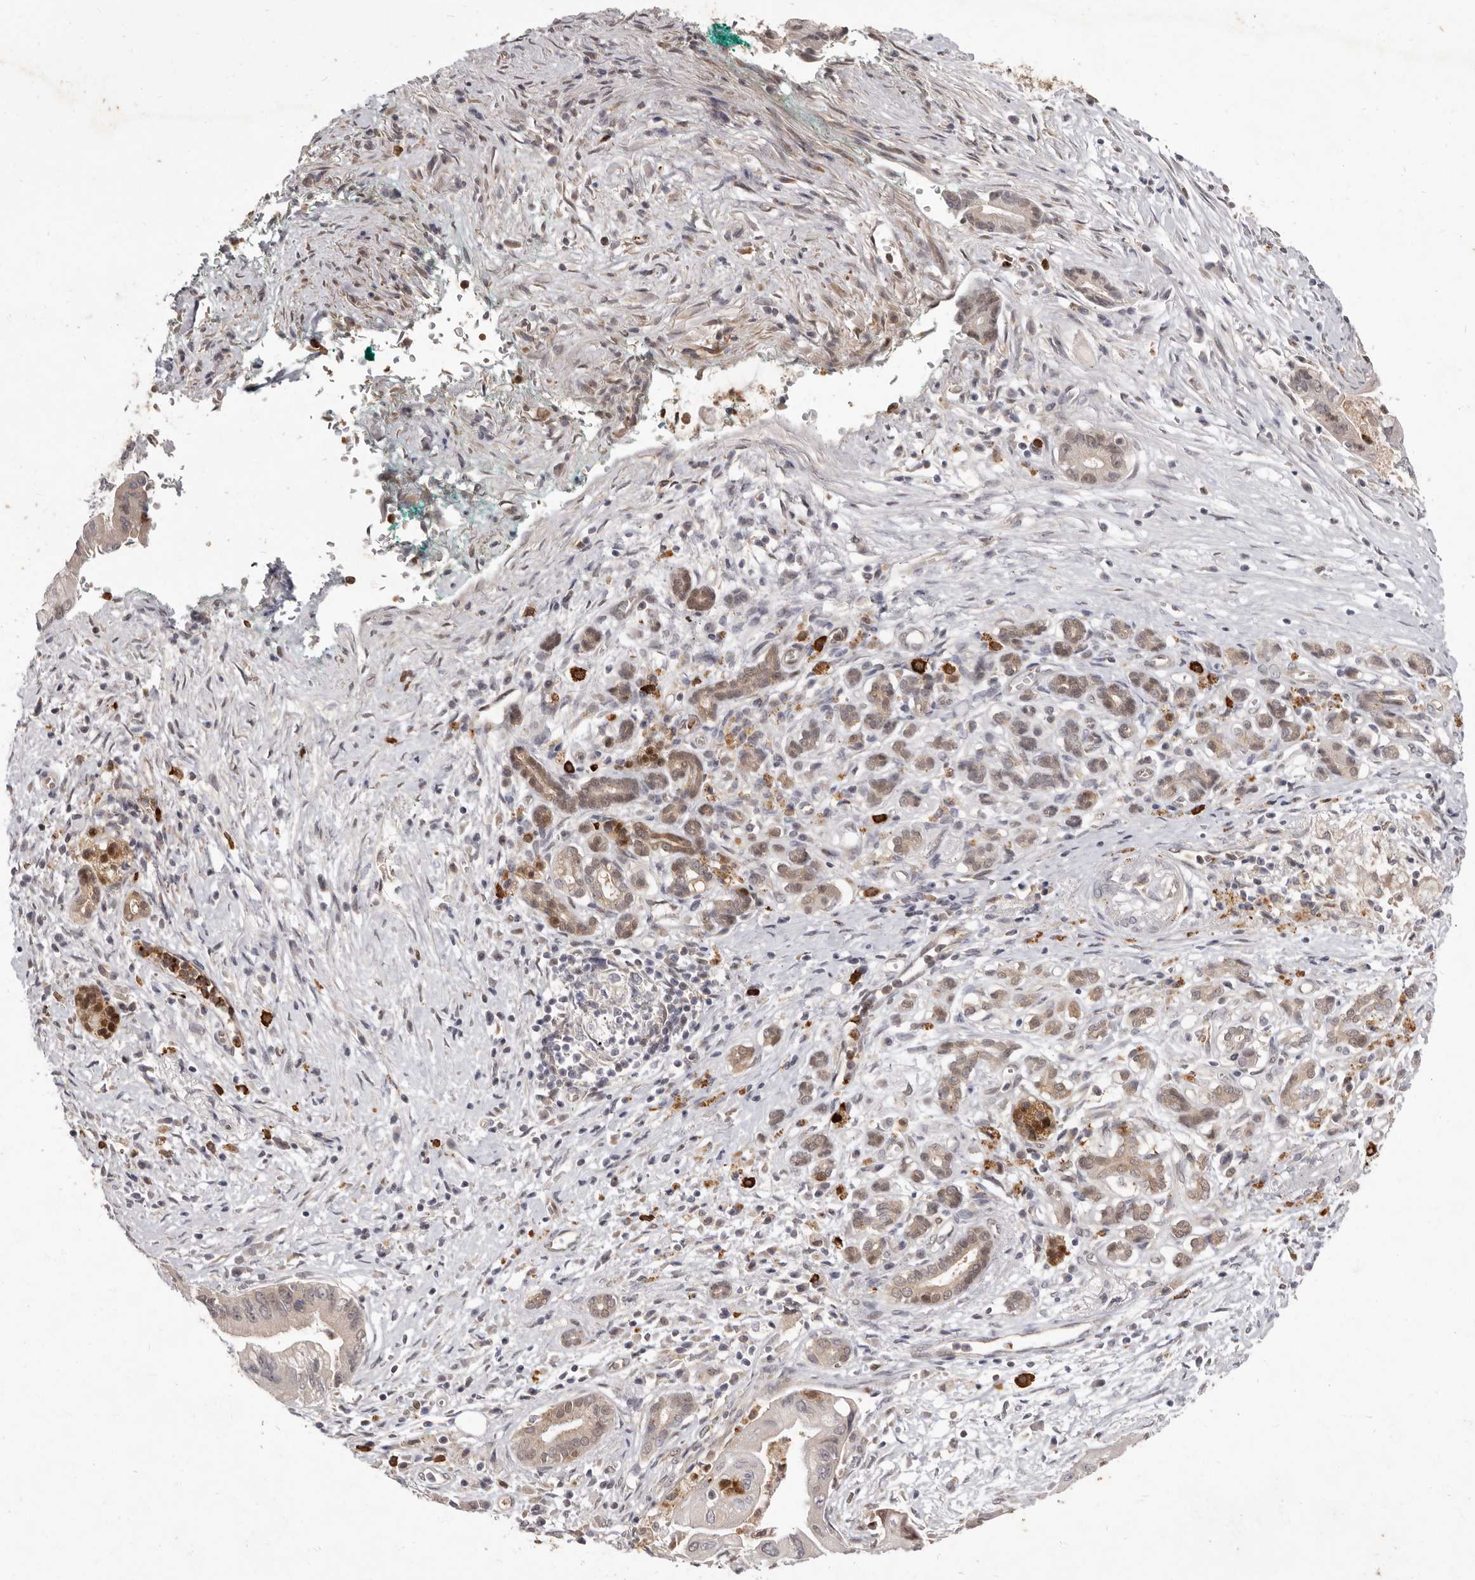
{"staining": {"intensity": "weak", "quantity": "<25%", "location": "nuclear"}, "tissue": "pancreatic cancer", "cell_type": "Tumor cells", "image_type": "cancer", "snomed": [{"axis": "morphology", "description": "Adenocarcinoma, NOS"}, {"axis": "topography", "description": "Pancreas"}], "caption": "Immunohistochemistry photomicrograph of neoplastic tissue: human pancreatic cancer (adenocarcinoma) stained with DAB shows no significant protein positivity in tumor cells.", "gene": "ACLY", "patient": {"sex": "male", "age": 78}}